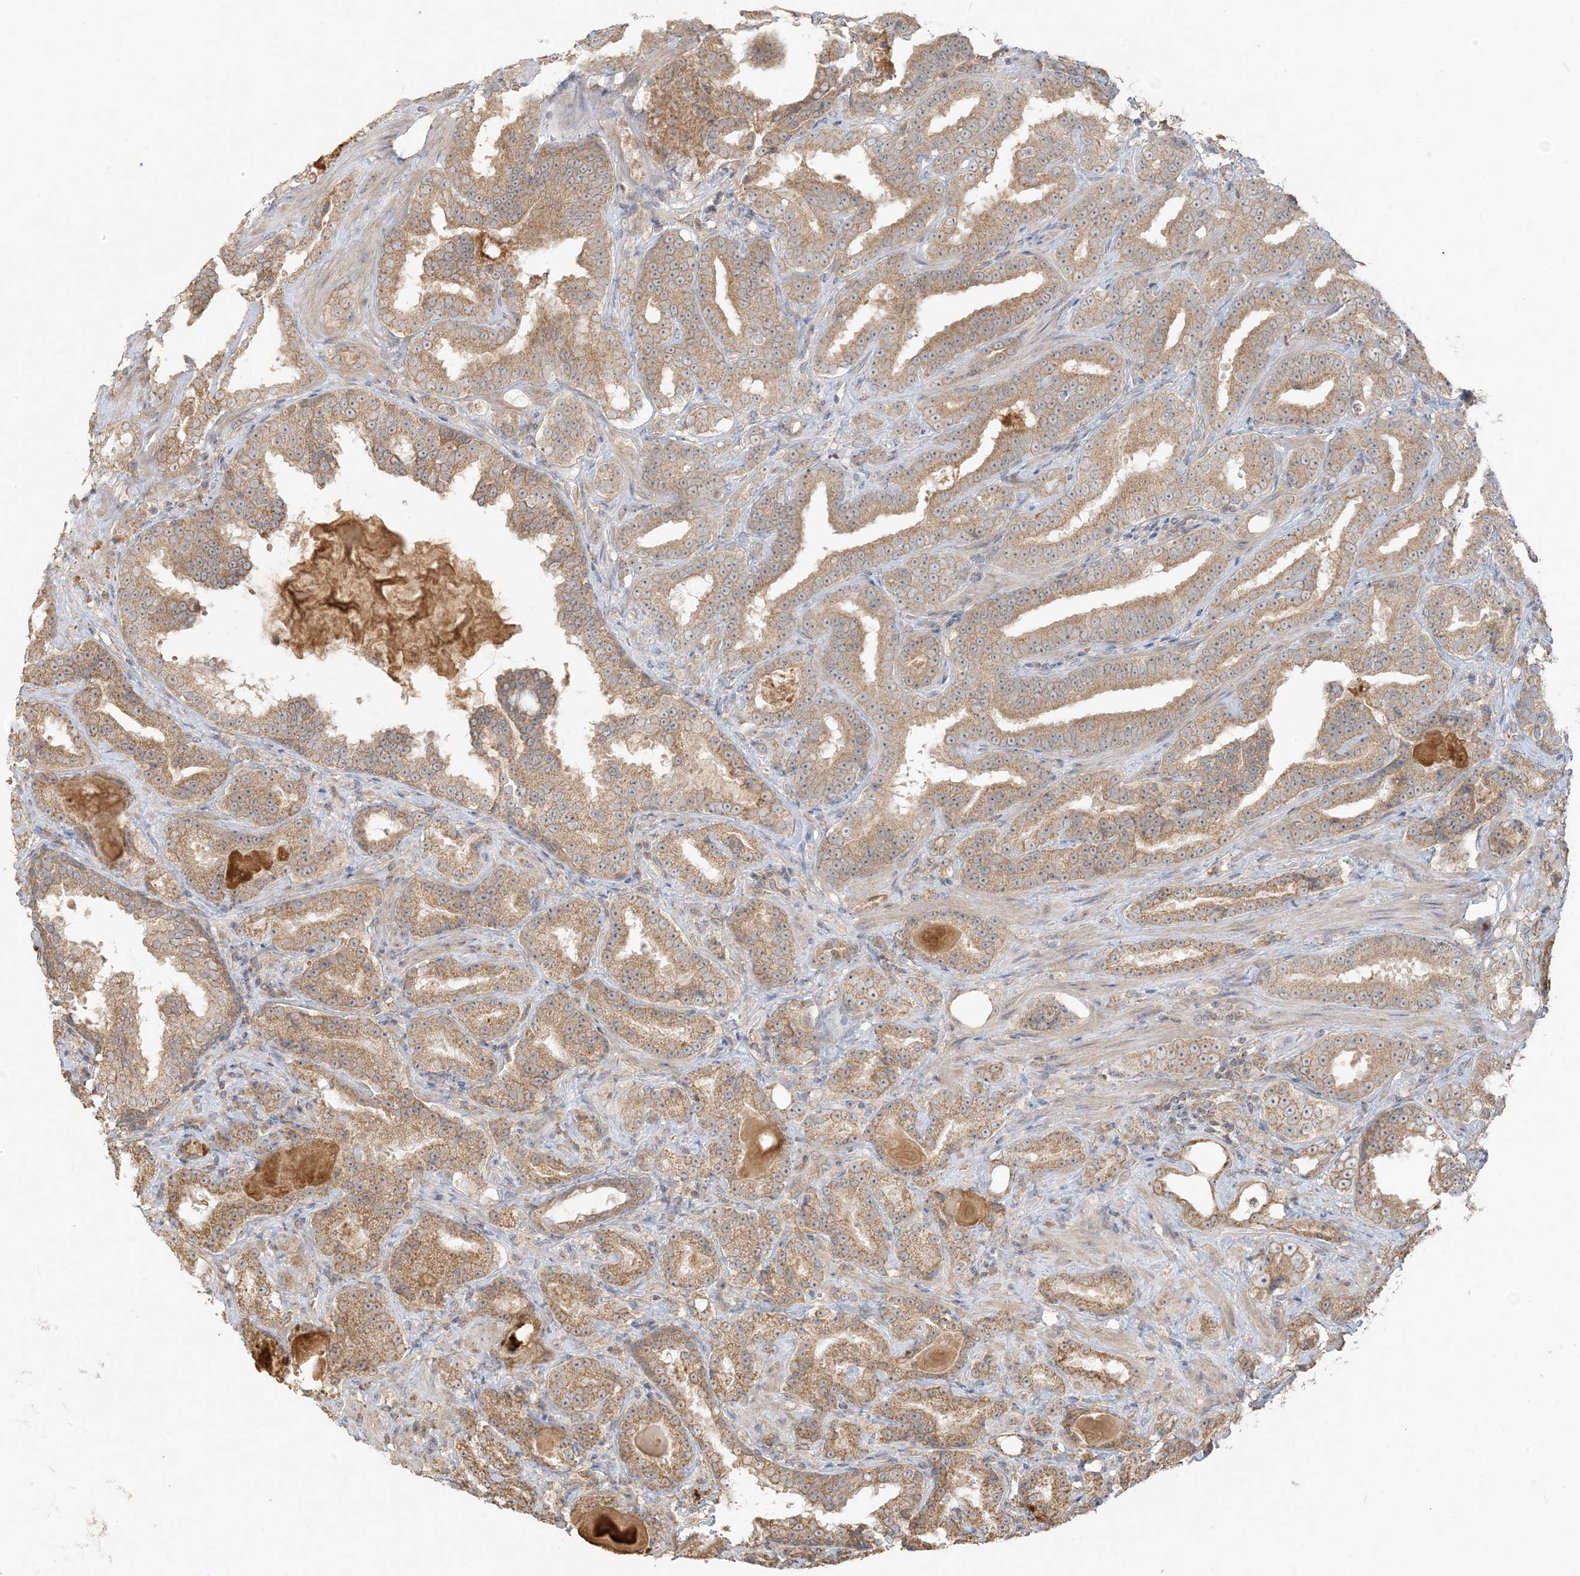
{"staining": {"intensity": "moderate", "quantity": ">75%", "location": "cytoplasmic/membranous"}, "tissue": "prostate cancer", "cell_type": "Tumor cells", "image_type": "cancer", "snomed": [{"axis": "morphology", "description": "Adenocarcinoma, Low grade"}, {"axis": "topography", "description": "Prostate"}], "caption": "Prostate cancer stained with a brown dye exhibits moderate cytoplasmic/membranous positive positivity in approximately >75% of tumor cells.", "gene": "MCOLN1", "patient": {"sex": "male", "age": 60}}